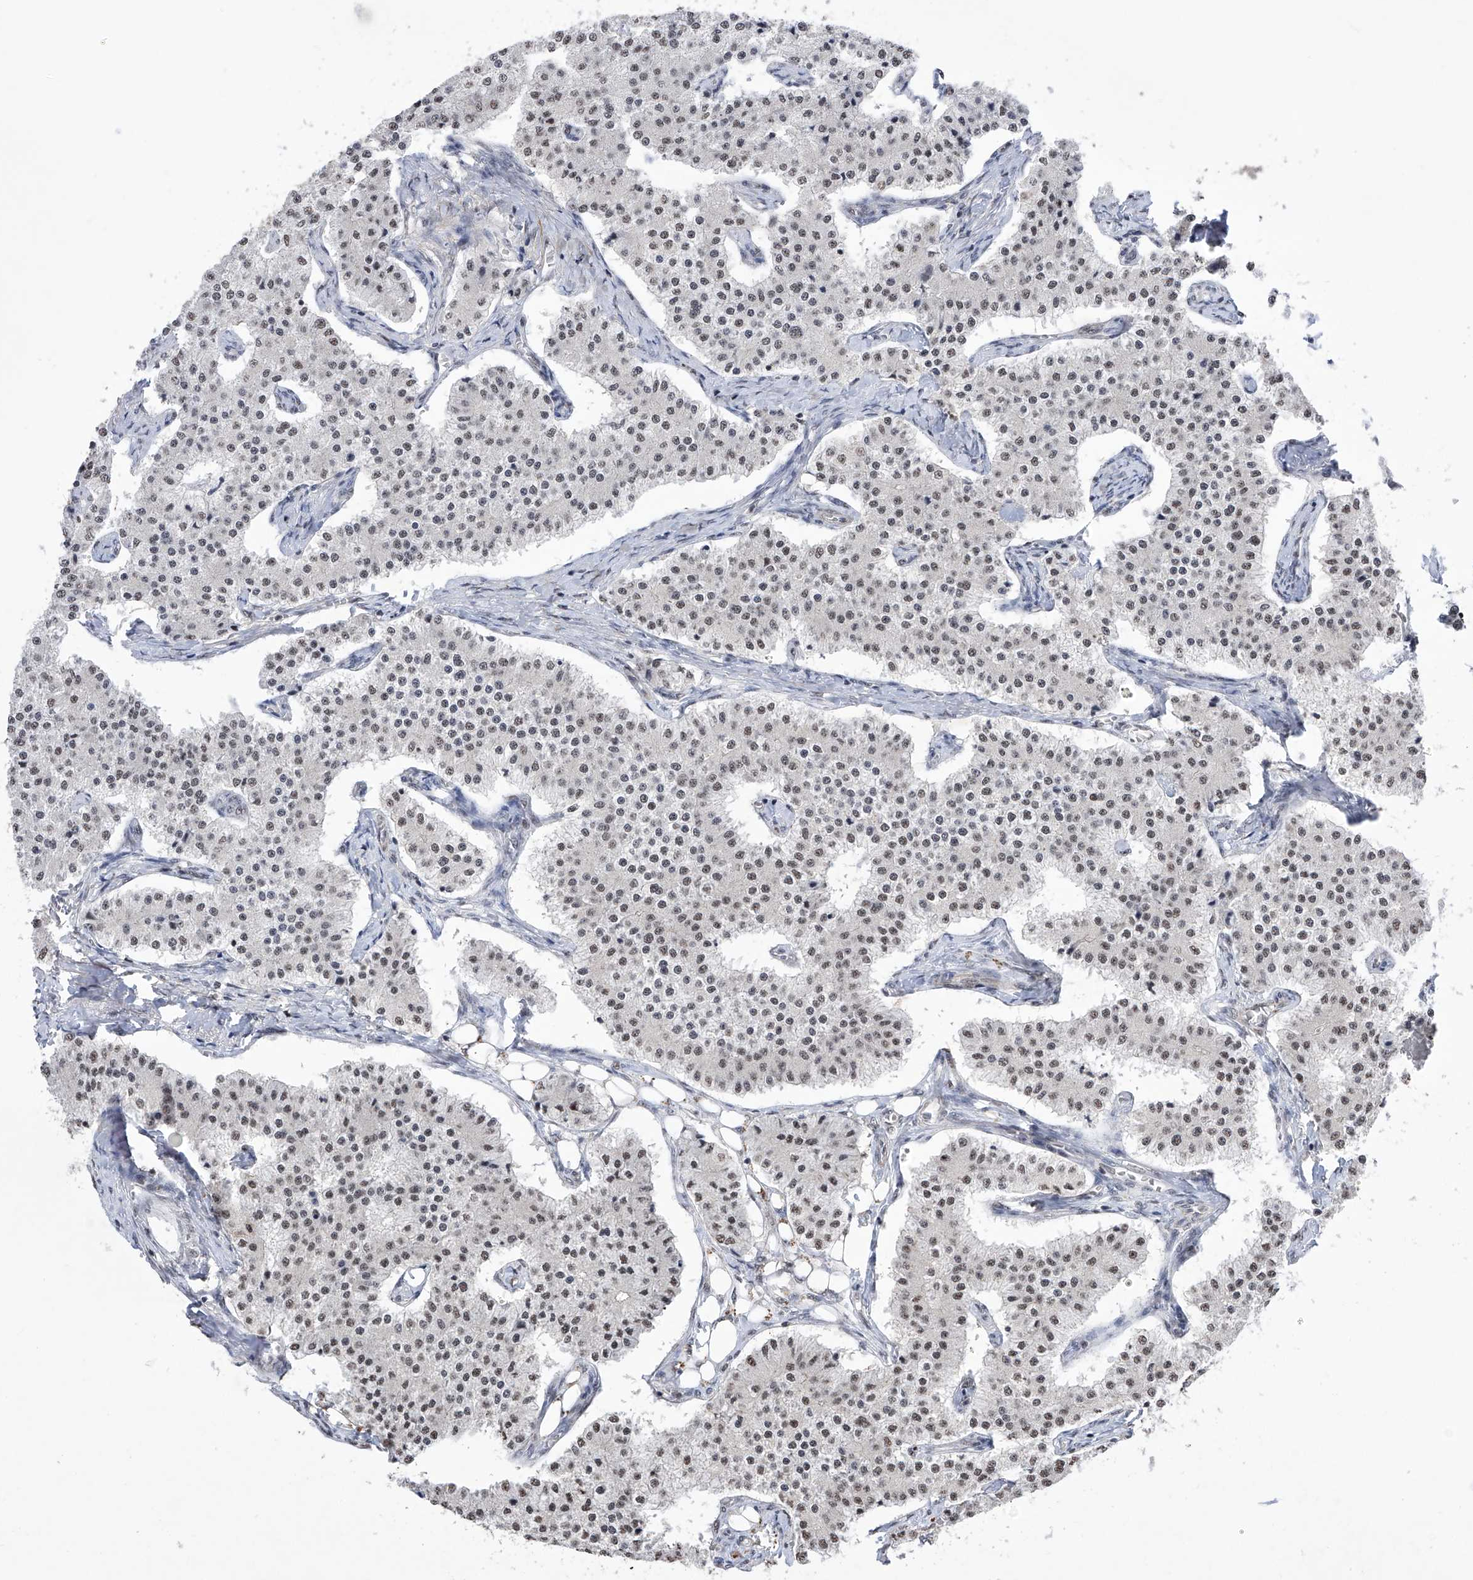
{"staining": {"intensity": "weak", "quantity": "<25%", "location": "nuclear"}, "tissue": "carcinoid", "cell_type": "Tumor cells", "image_type": "cancer", "snomed": [{"axis": "morphology", "description": "Carcinoid, malignant, NOS"}, {"axis": "topography", "description": "Colon"}], "caption": "DAB (3,3'-diaminobenzidine) immunohistochemical staining of carcinoid reveals no significant positivity in tumor cells.", "gene": "NFATC4", "patient": {"sex": "female", "age": 52}}